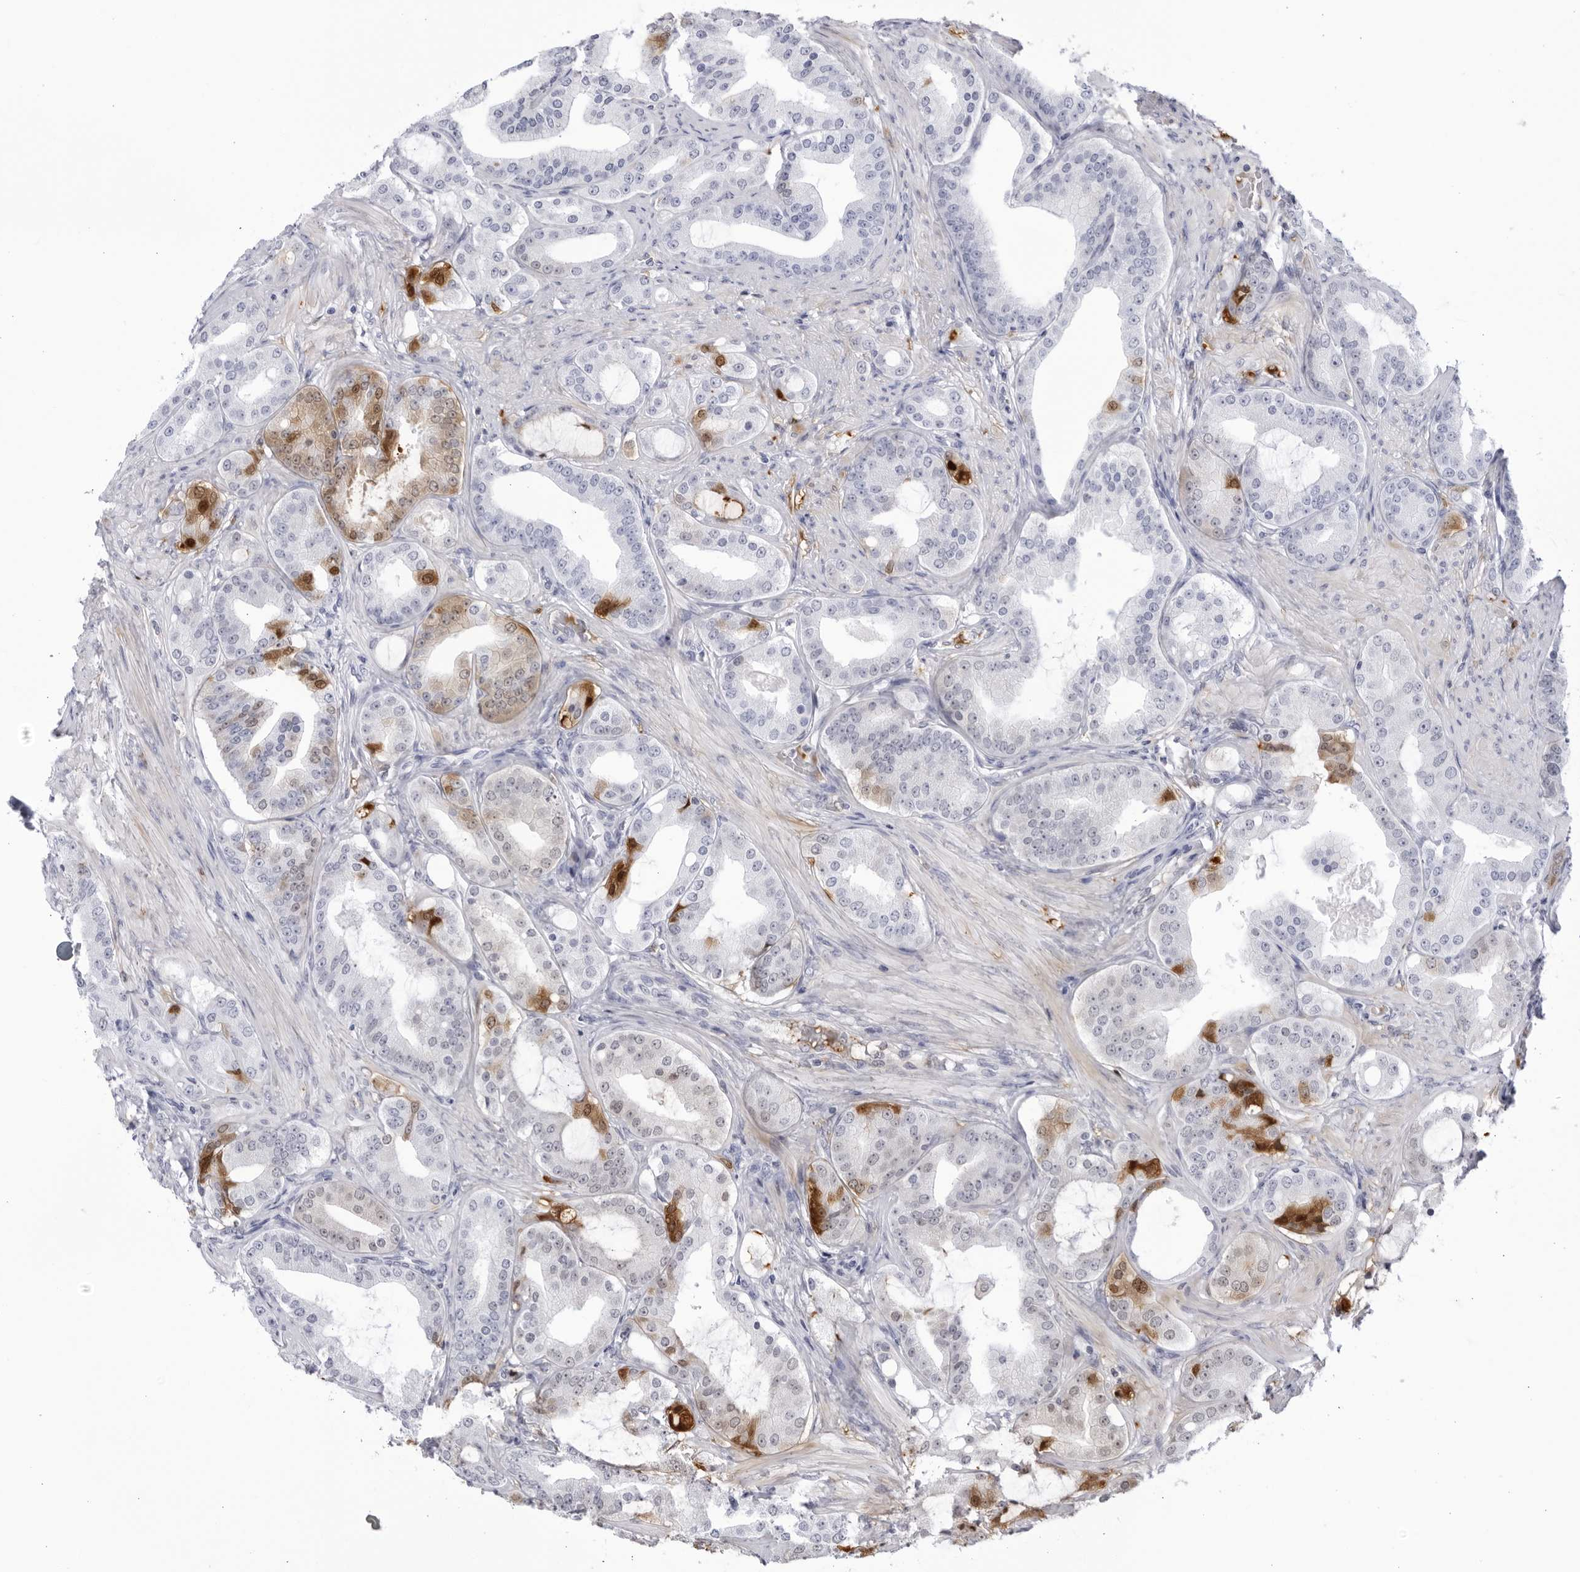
{"staining": {"intensity": "moderate", "quantity": "<25%", "location": "cytoplasmic/membranous,nuclear"}, "tissue": "prostate cancer", "cell_type": "Tumor cells", "image_type": "cancer", "snomed": [{"axis": "morphology", "description": "Adenocarcinoma, High grade"}, {"axis": "topography", "description": "Prostate"}], "caption": "This image displays prostate high-grade adenocarcinoma stained with IHC to label a protein in brown. The cytoplasmic/membranous and nuclear of tumor cells show moderate positivity for the protein. Nuclei are counter-stained blue.", "gene": "CNBD1", "patient": {"sex": "male", "age": 60}}